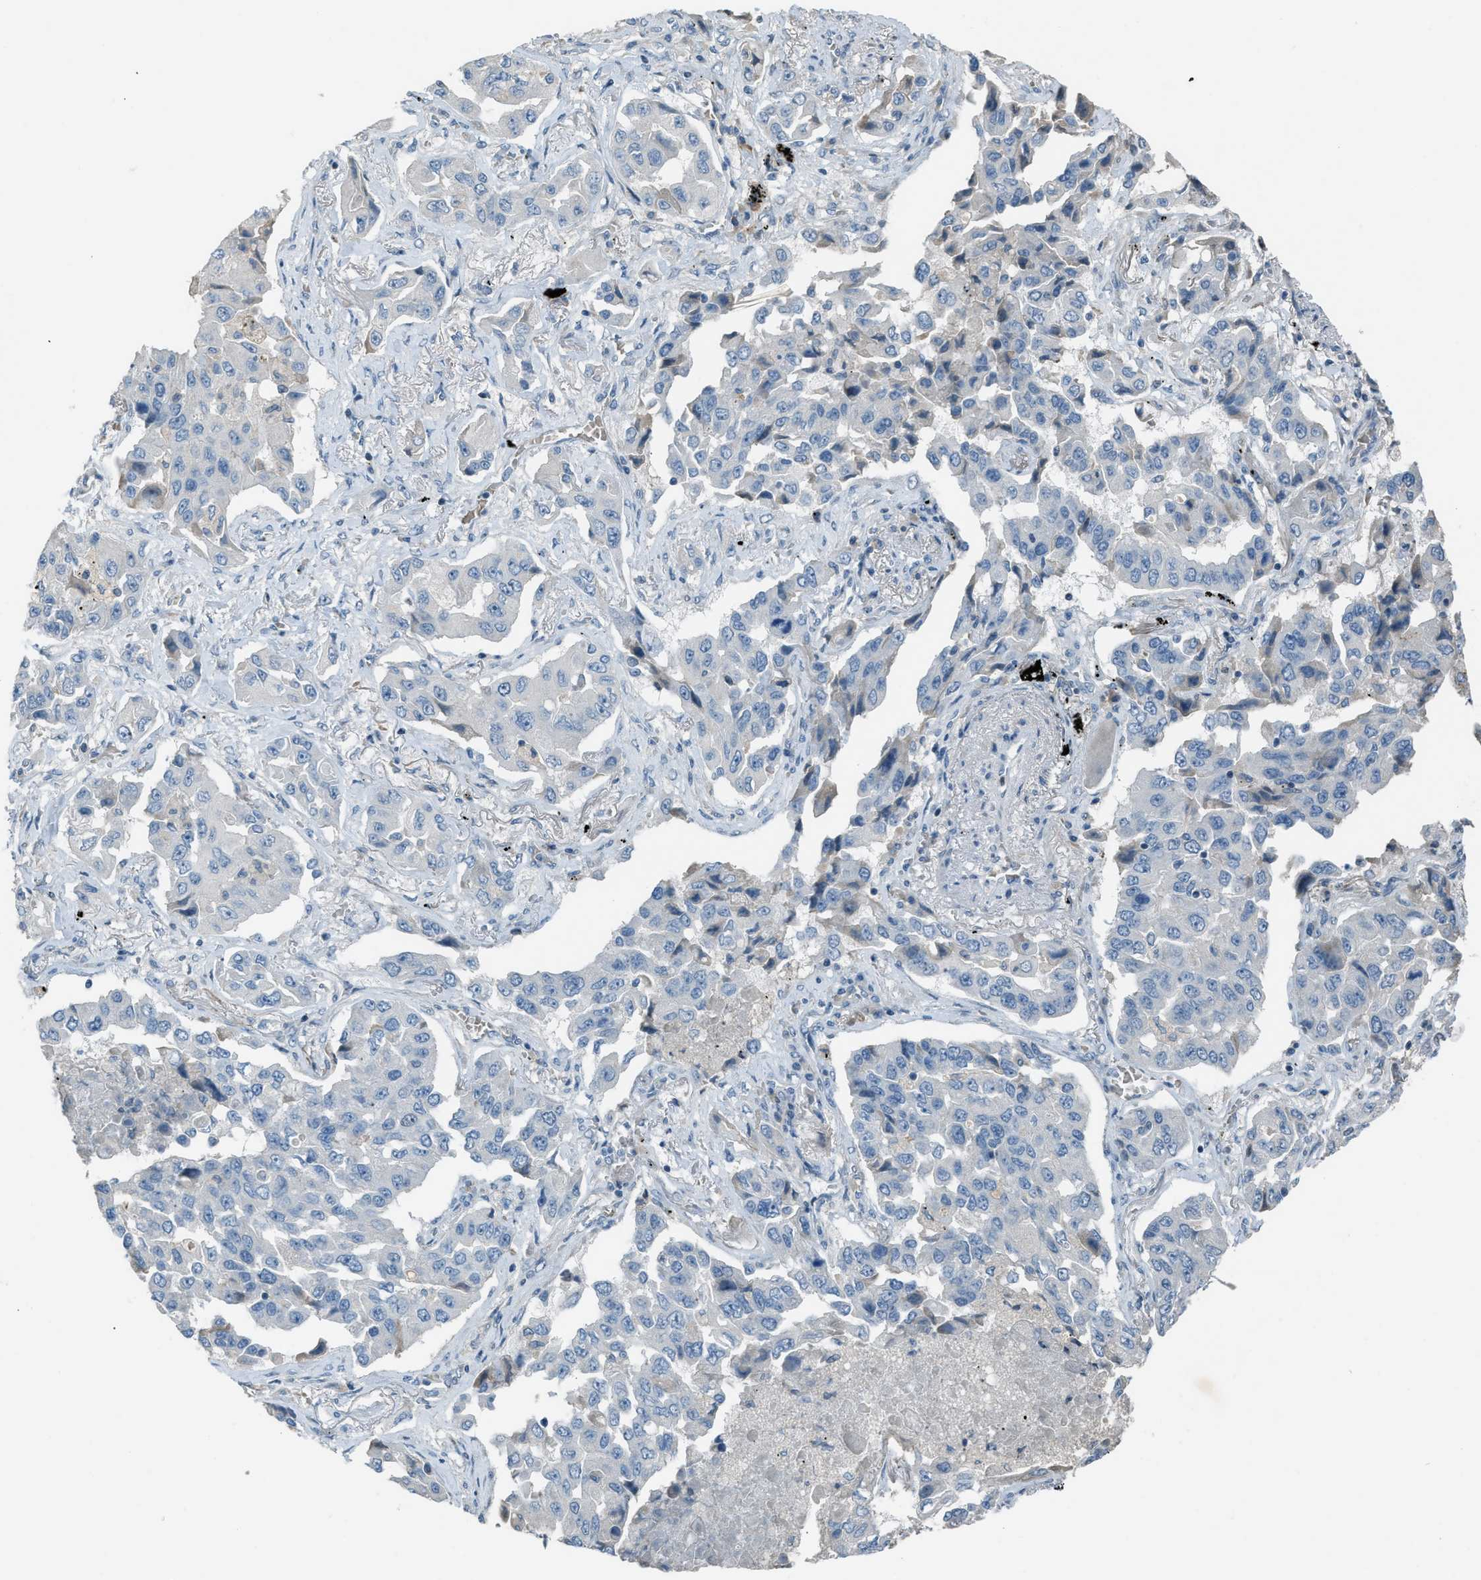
{"staining": {"intensity": "negative", "quantity": "none", "location": "none"}, "tissue": "lung cancer", "cell_type": "Tumor cells", "image_type": "cancer", "snomed": [{"axis": "morphology", "description": "Adenocarcinoma, NOS"}, {"axis": "topography", "description": "Lung"}], "caption": "Lung cancer (adenocarcinoma) was stained to show a protein in brown. There is no significant expression in tumor cells.", "gene": "FBLN2", "patient": {"sex": "female", "age": 65}}